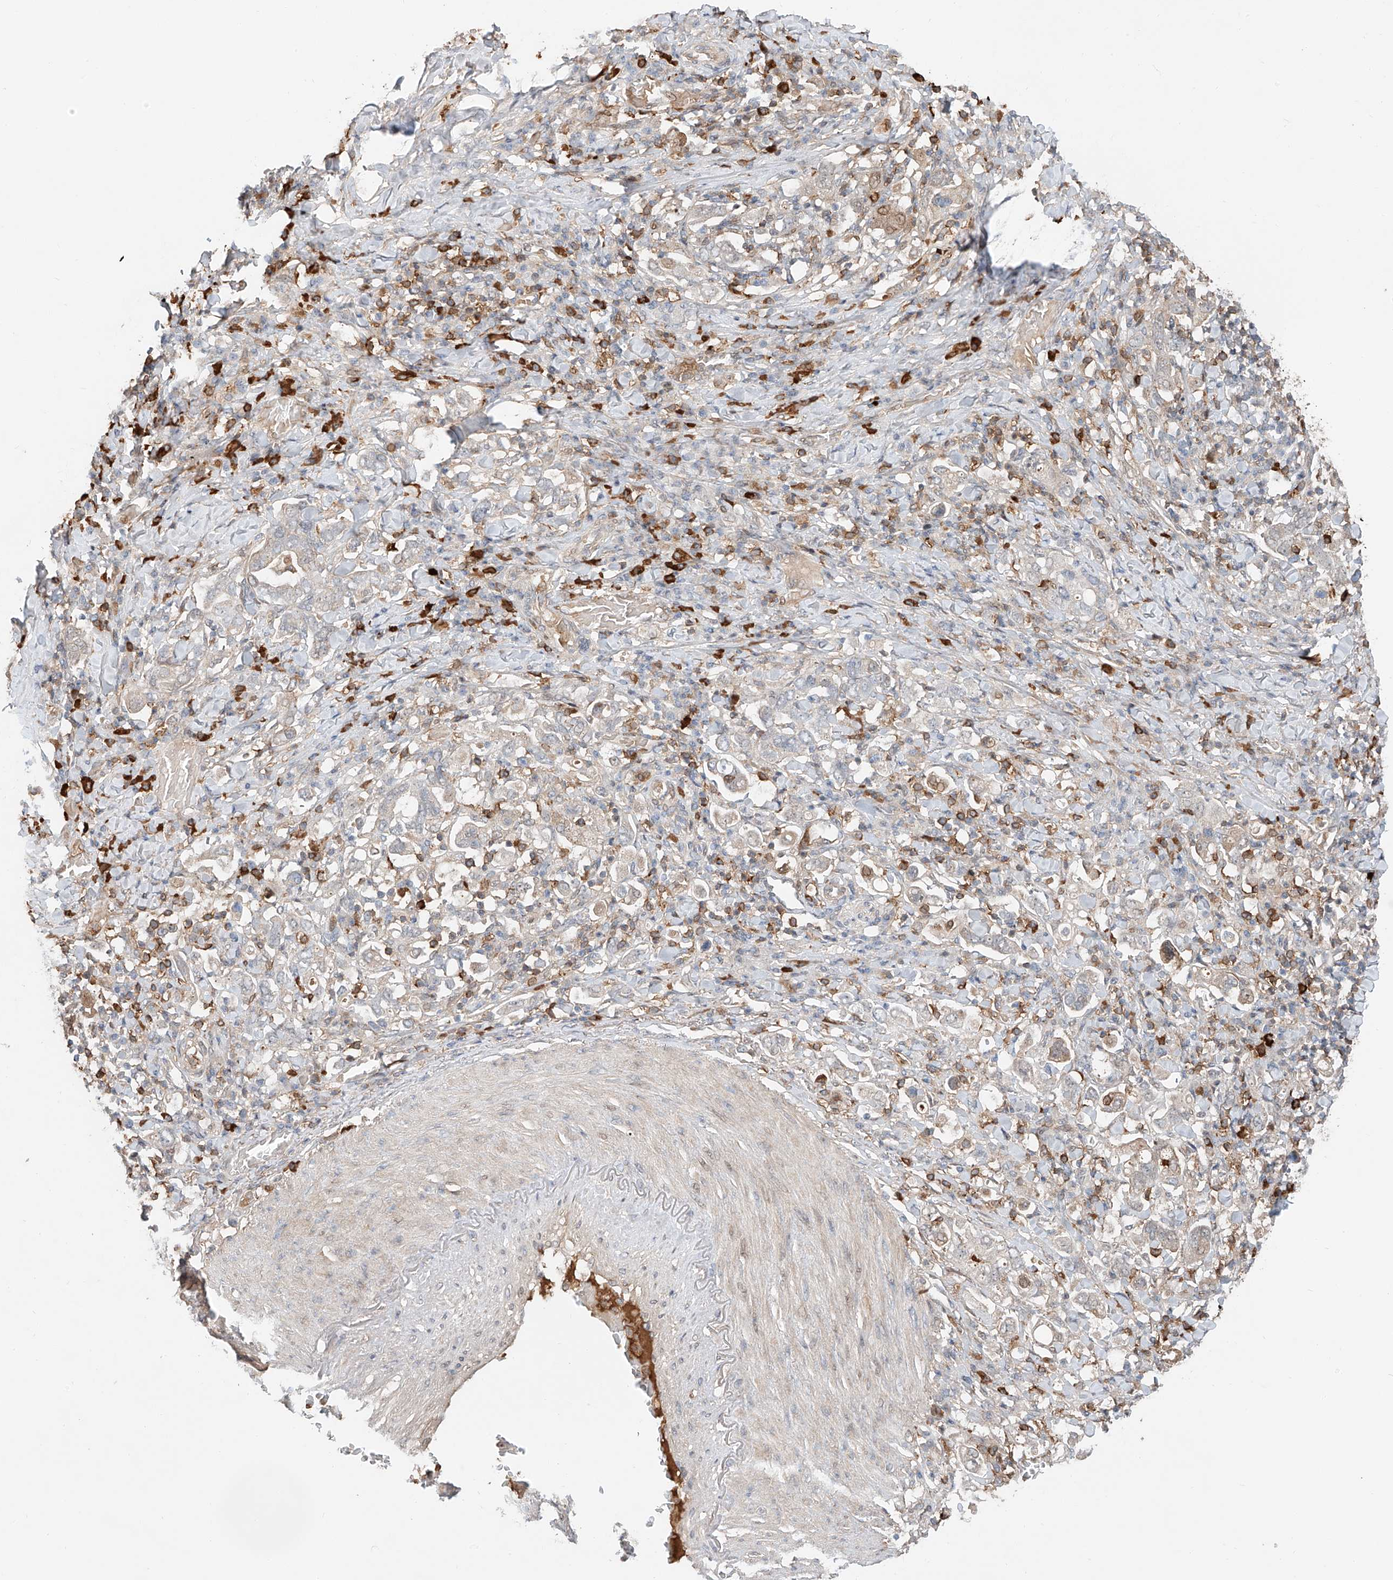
{"staining": {"intensity": "negative", "quantity": "none", "location": "none"}, "tissue": "stomach cancer", "cell_type": "Tumor cells", "image_type": "cancer", "snomed": [{"axis": "morphology", "description": "Adenocarcinoma, NOS"}, {"axis": "topography", "description": "Stomach, upper"}], "caption": "There is no significant staining in tumor cells of stomach adenocarcinoma.", "gene": "CEP162", "patient": {"sex": "male", "age": 62}}